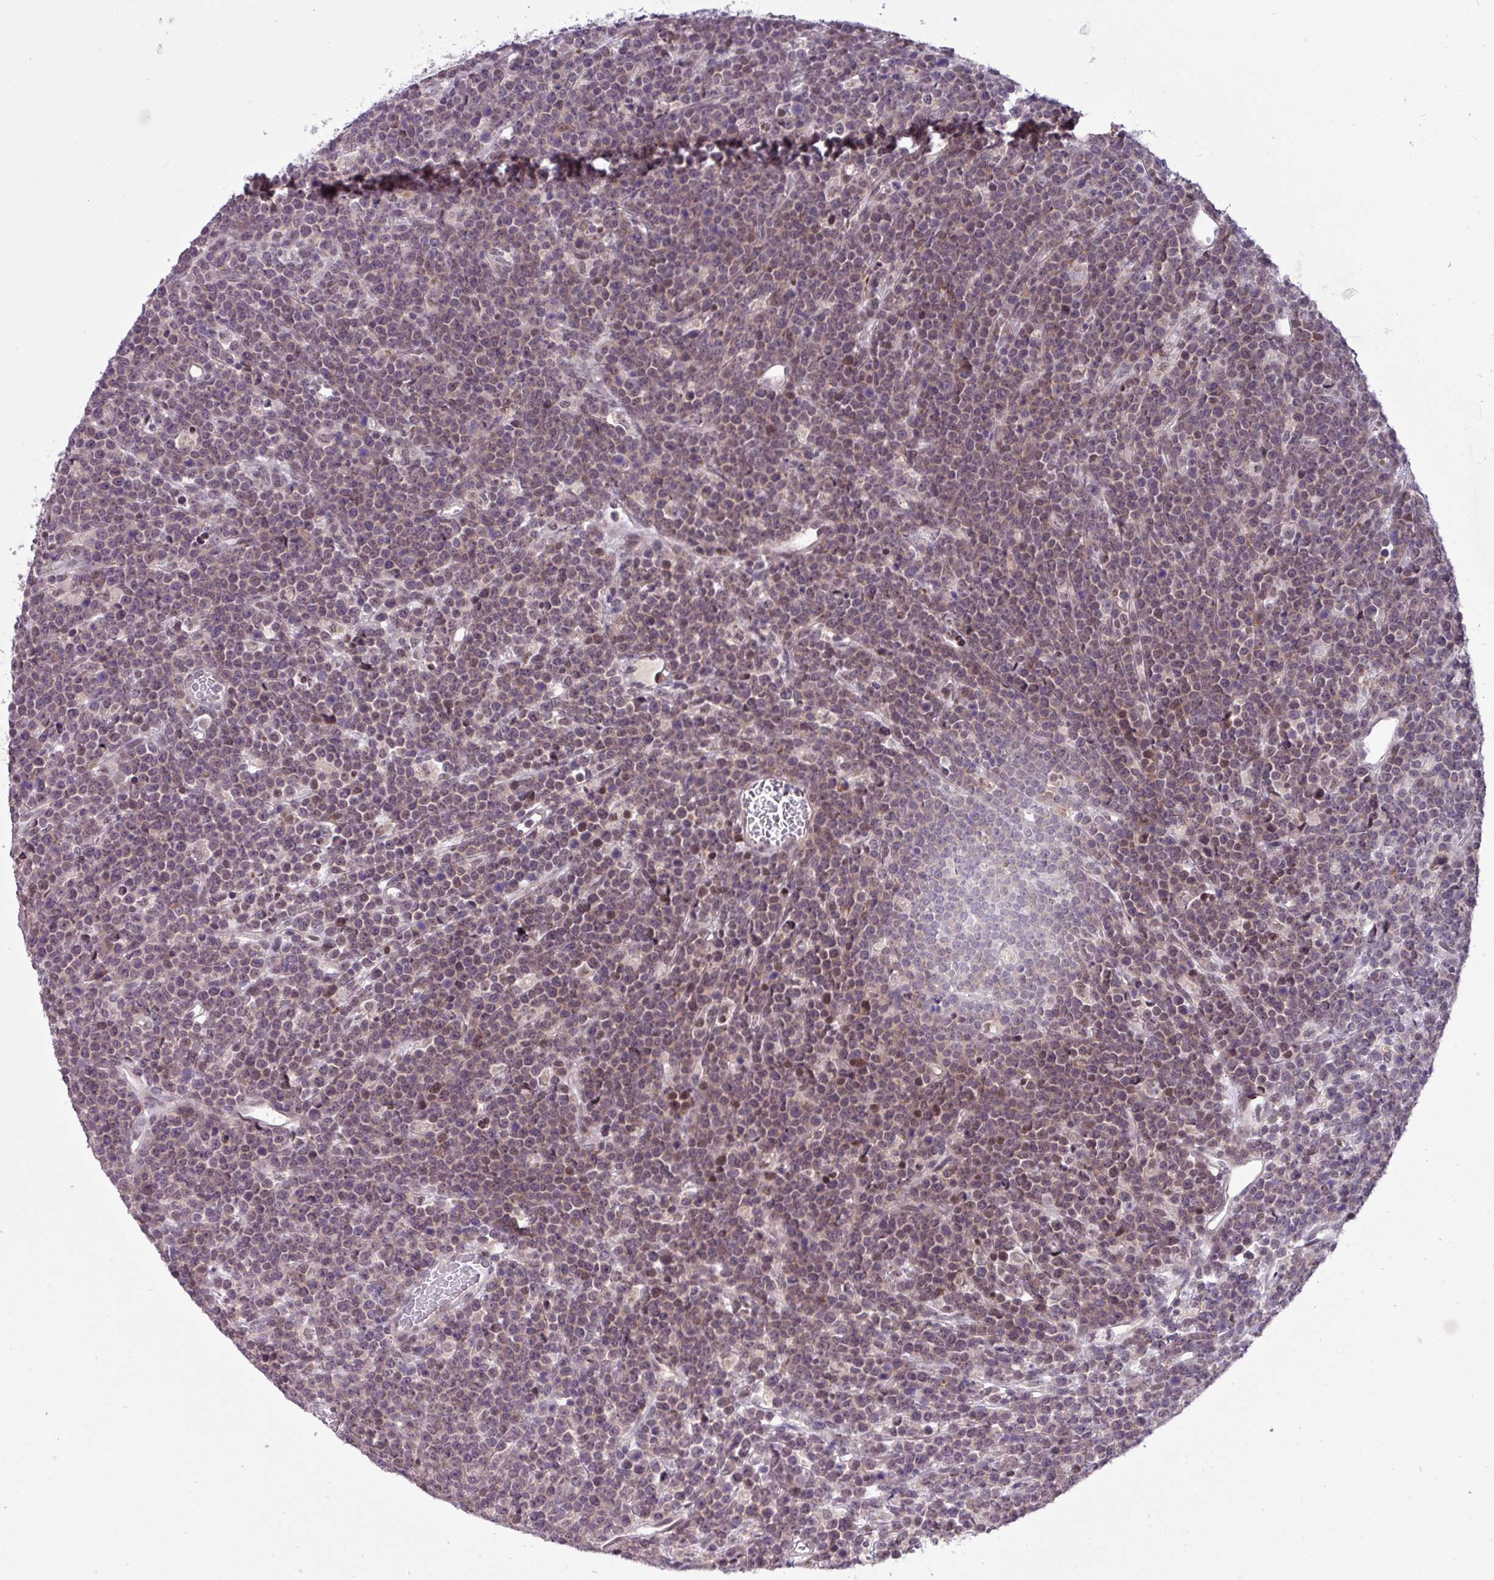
{"staining": {"intensity": "weak", "quantity": "25%-75%", "location": "cytoplasmic/membranous,nuclear"}, "tissue": "lymphoma", "cell_type": "Tumor cells", "image_type": "cancer", "snomed": [{"axis": "morphology", "description": "Malignant lymphoma, non-Hodgkin's type, High grade"}, {"axis": "topography", "description": "Ovary"}], "caption": "The image displays immunohistochemical staining of lymphoma. There is weak cytoplasmic/membranous and nuclear expression is appreciated in about 25%-75% of tumor cells.", "gene": "RIPPLY1", "patient": {"sex": "female", "age": 56}}